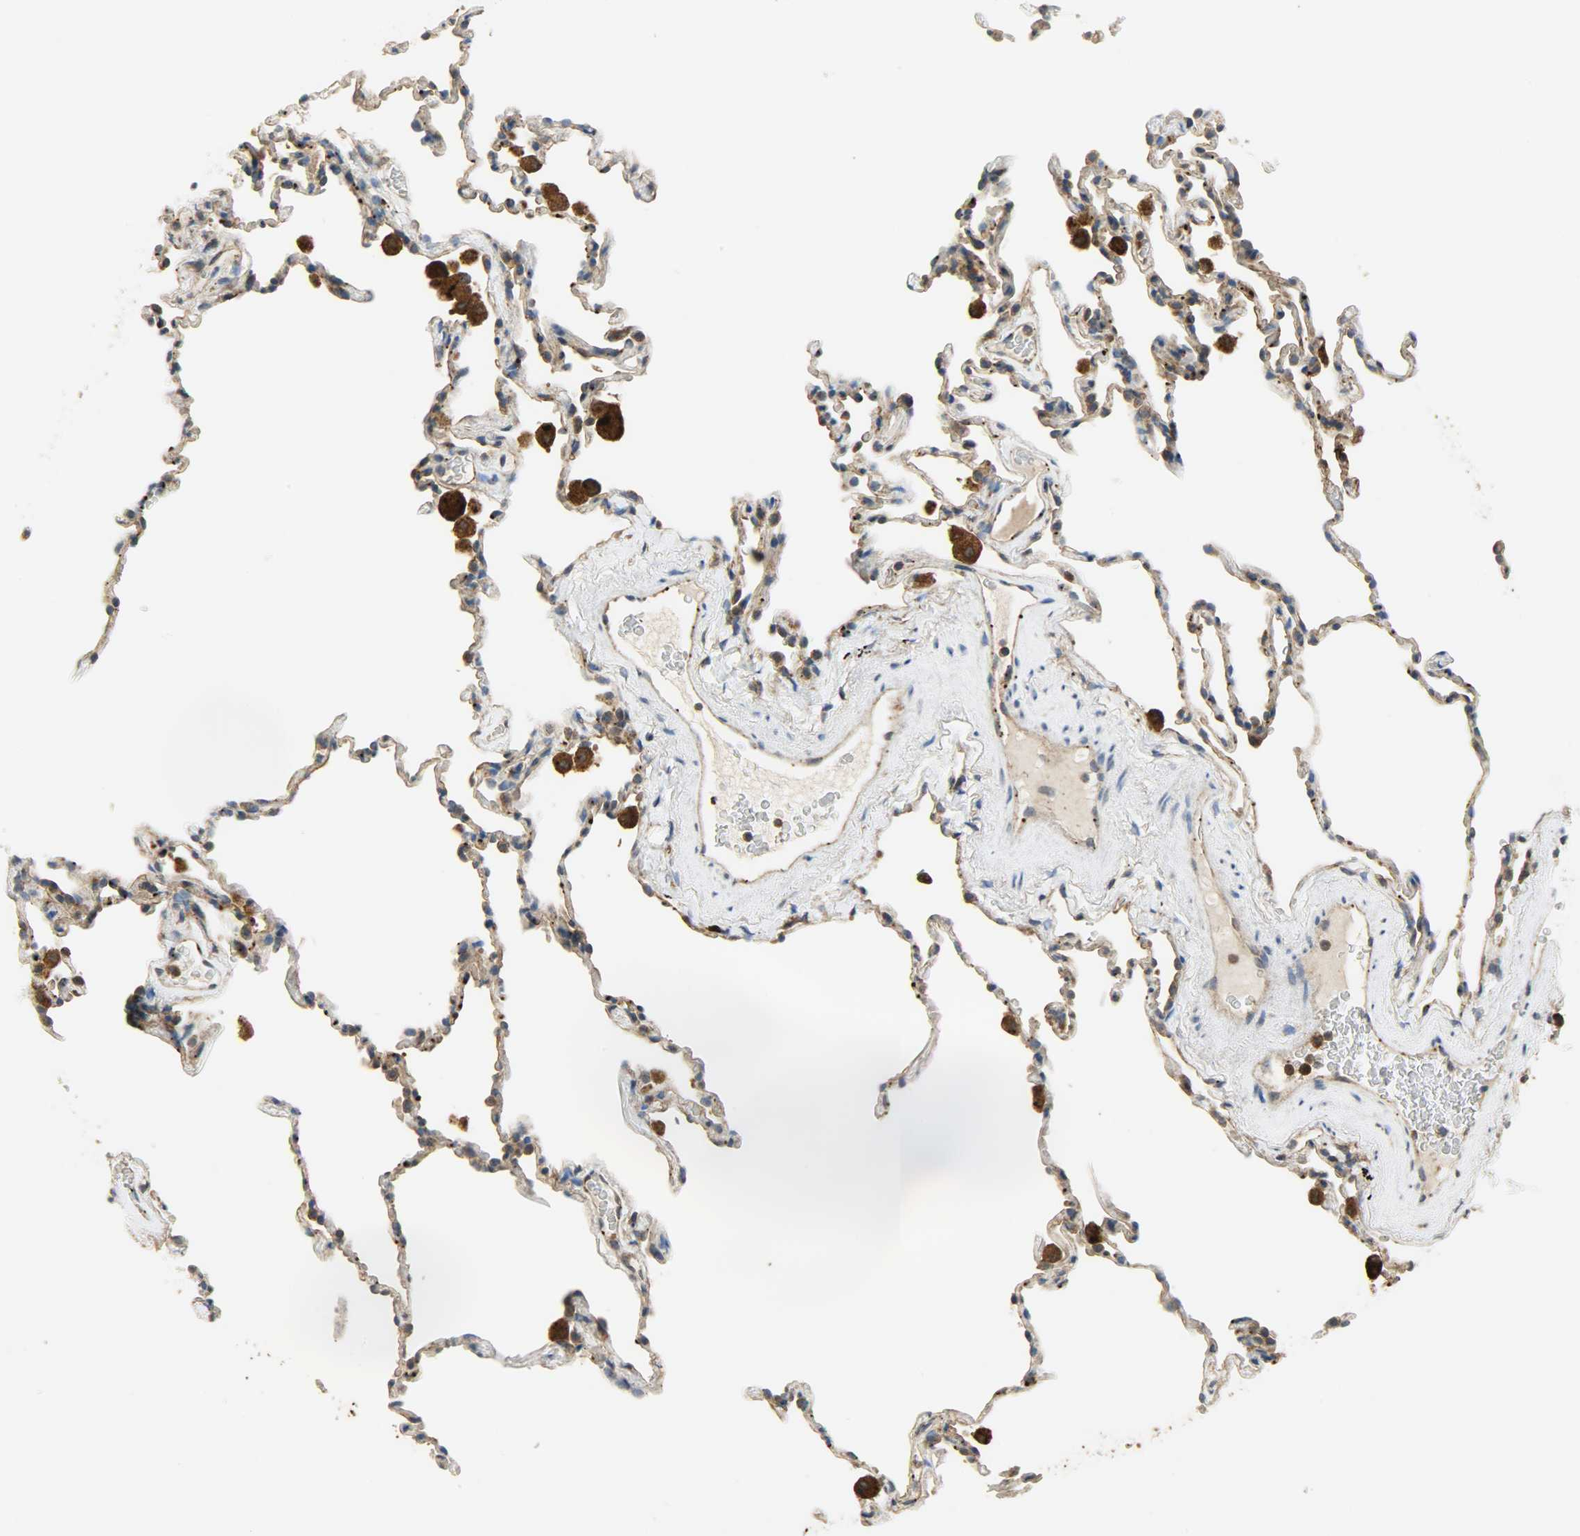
{"staining": {"intensity": "weak", "quantity": "25%-75%", "location": "cytoplasmic/membranous"}, "tissue": "lung", "cell_type": "Alveolar cells", "image_type": "normal", "snomed": [{"axis": "morphology", "description": "Normal tissue, NOS"}, {"axis": "morphology", "description": "Soft tissue tumor metastatic"}, {"axis": "topography", "description": "Lung"}], "caption": "The image displays staining of unremarkable lung, revealing weak cytoplasmic/membranous protein expression (brown color) within alveolar cells.", "gene": "GIT2", "patient": {"sex": "male", "age": 59}}